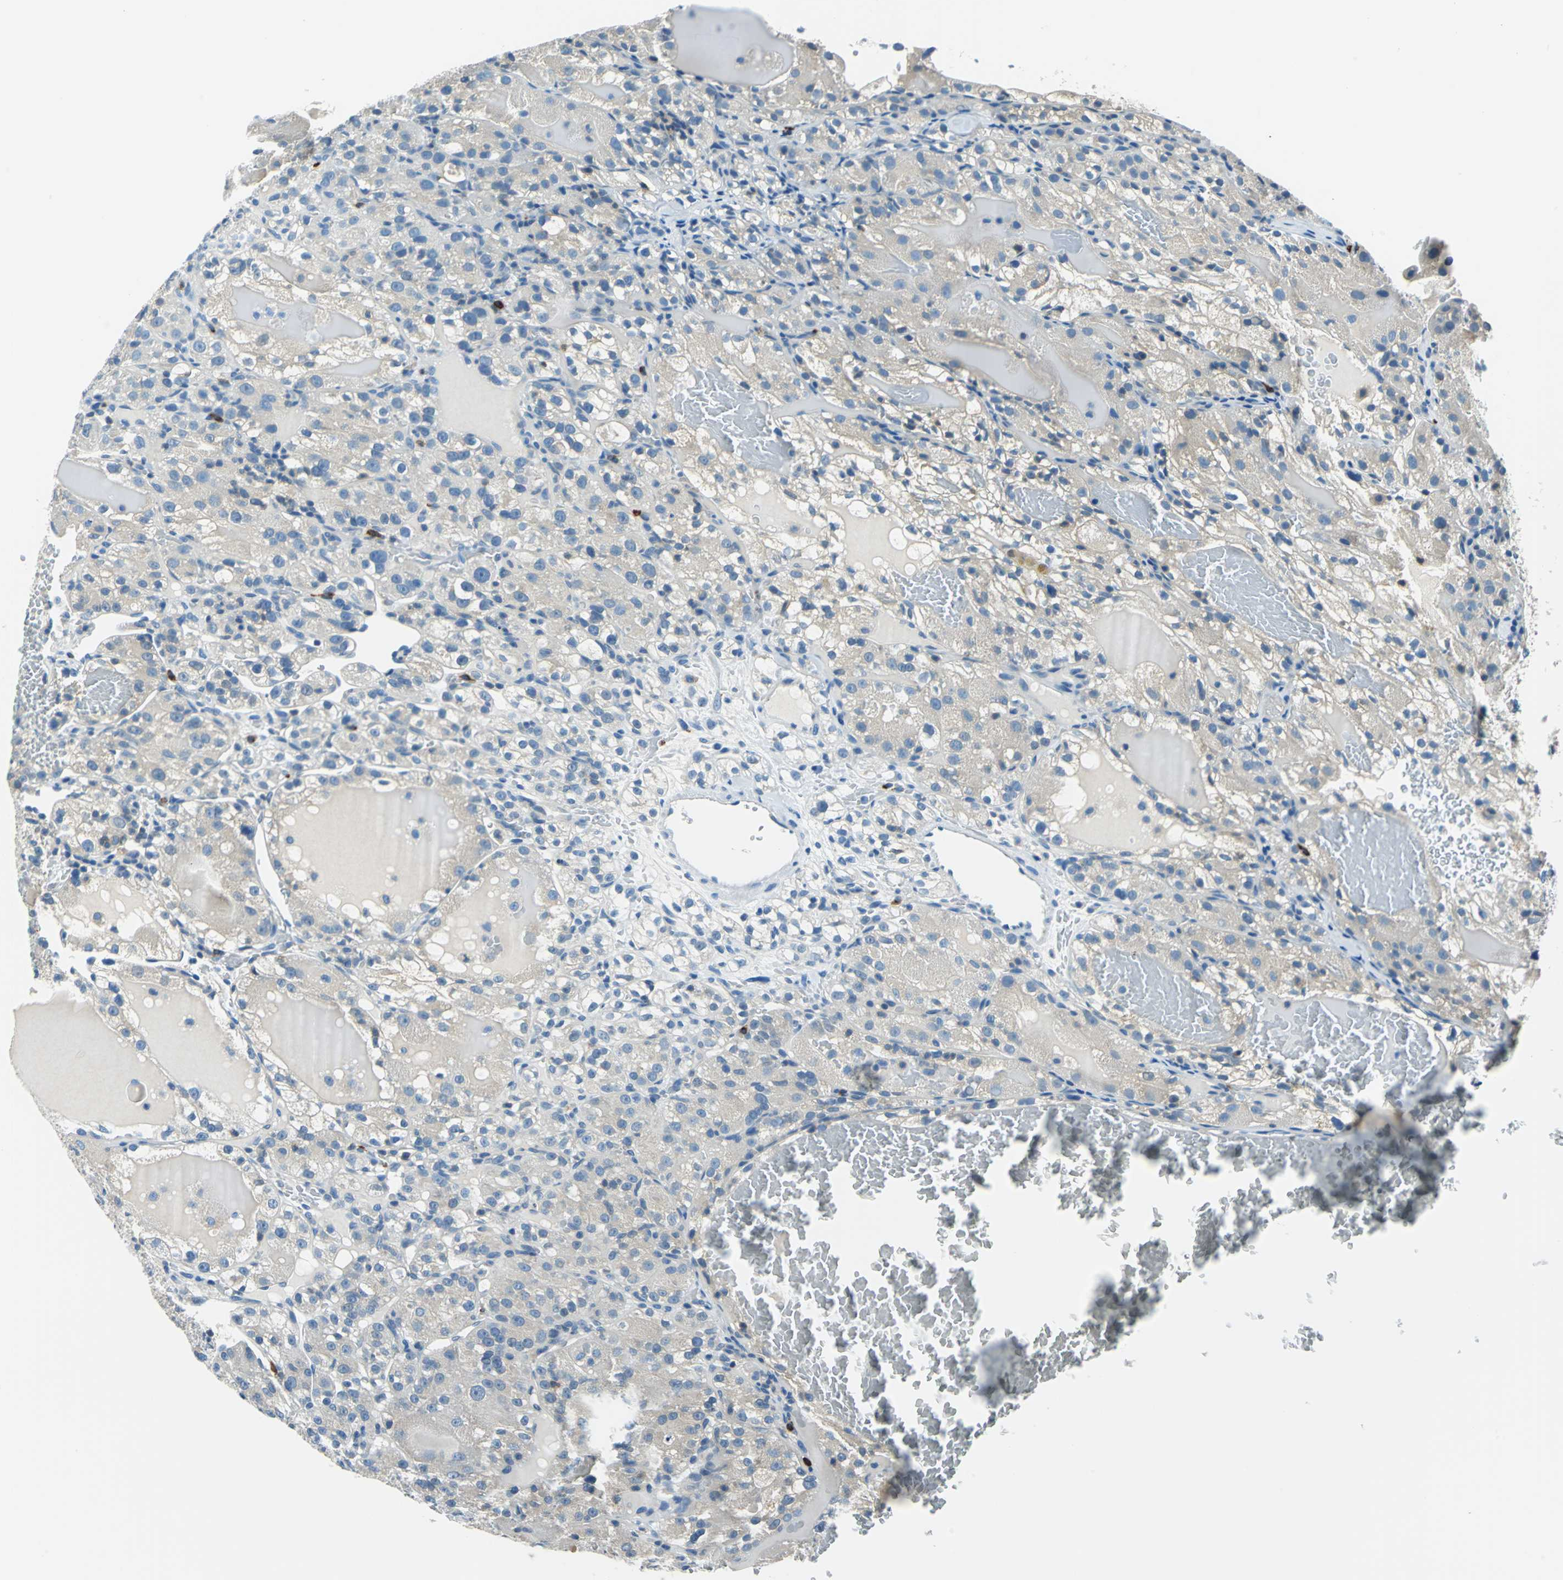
{"staining": {"intensity": "negative", "quantity": "none", "location": "none"}, "tissue": "renal cancer", "cell_type": "Tumor cells", "image_type": "cancer", "snomed": [{"axis": "morphology", "description": "Normal tissue, NOS"}, {"axis": "morphology", "description": "Adenocarcinoma, NOS"}, {"axis": "topography", "description": "Kidney"}], "caption": "High power microscopy histopathology image of an immunohistochemistry (IHC) micrograph of renal cancer, revealing no significant expression in tumor cells. (DAB immunohistochemistry (IHC), high magnification).", "gene": "CPA3", "patient": {"sex": "male", "age": 61}}